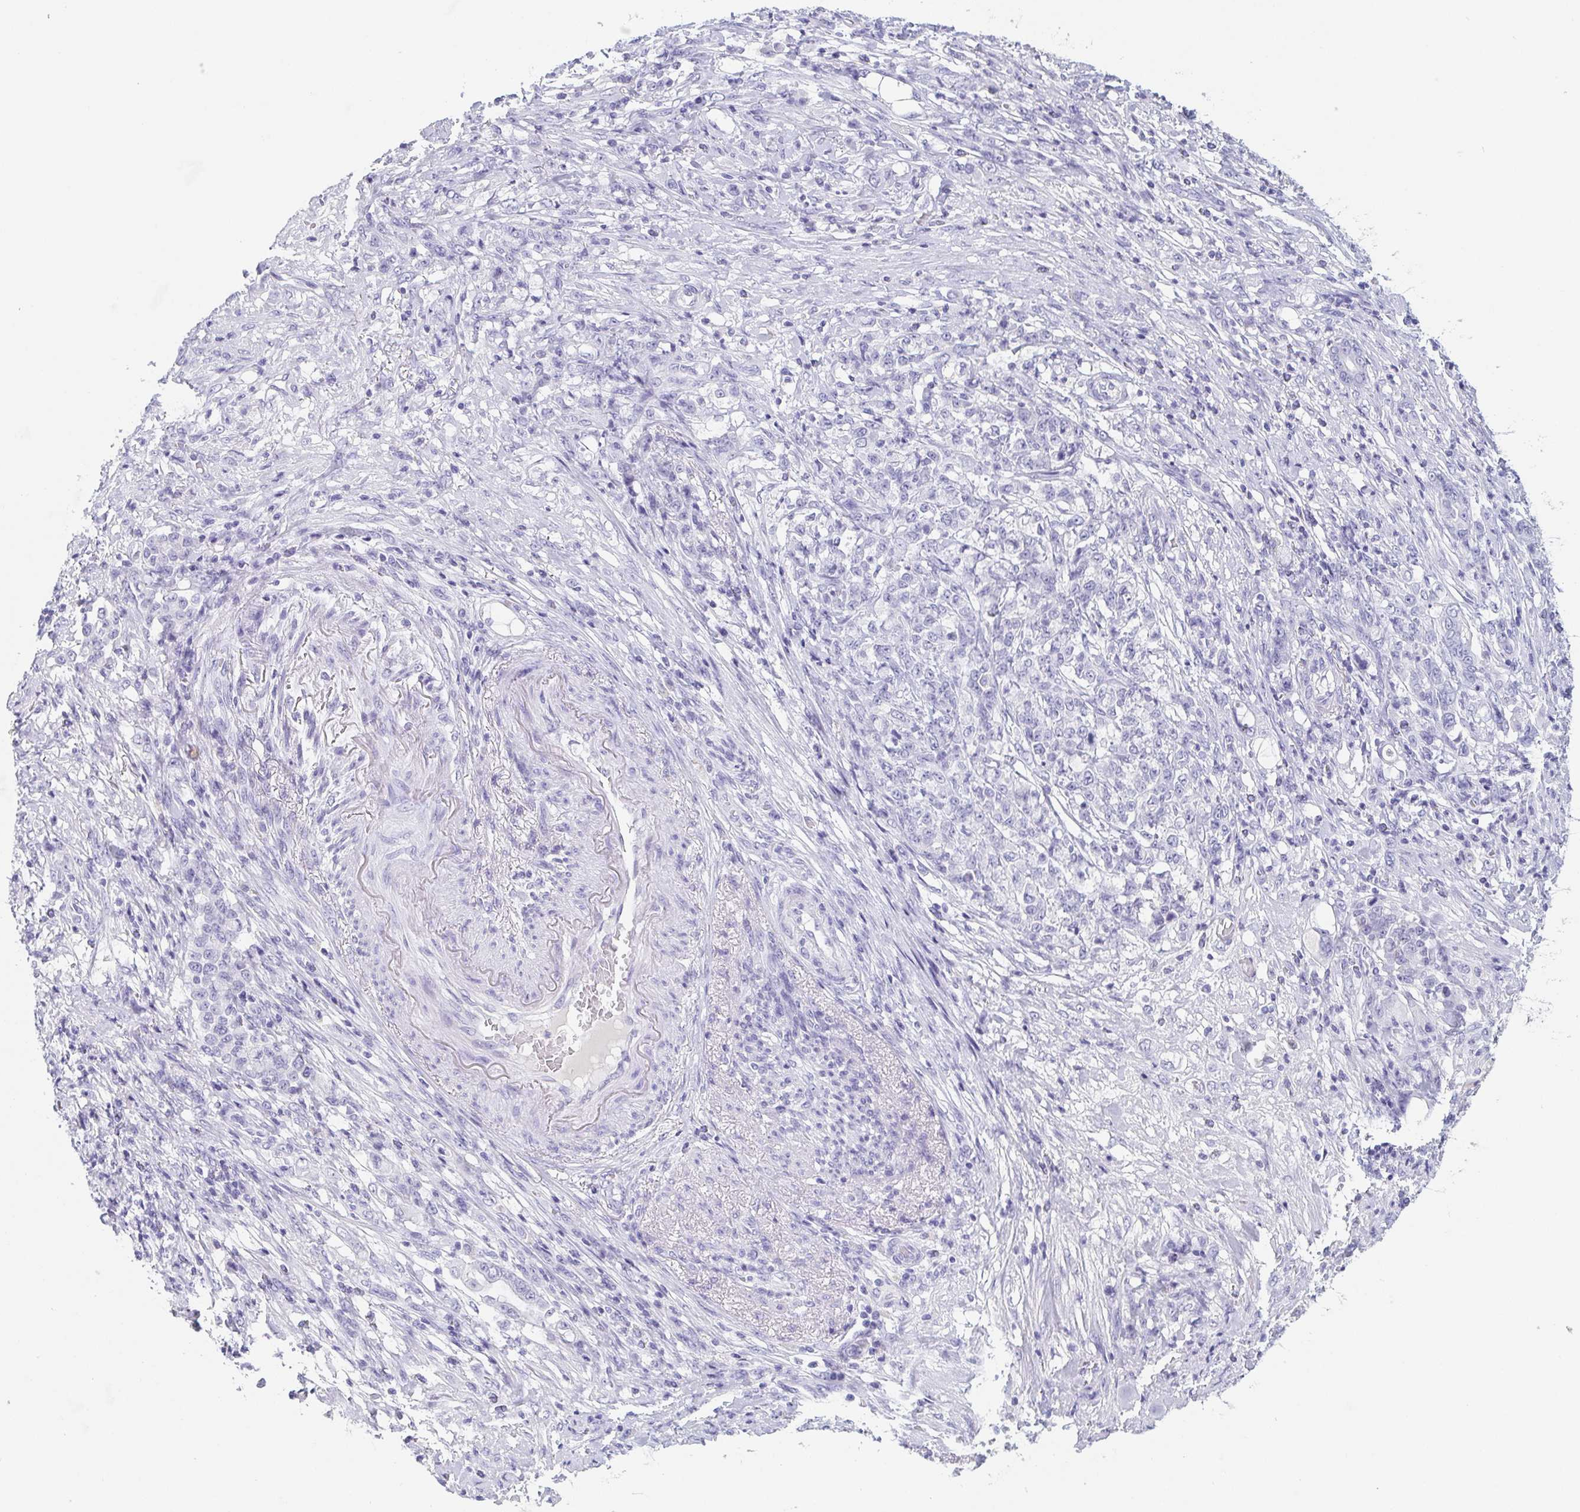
{"staining": {"intensity": "negative", "quantity": "none", "location": "none"}, "tissue": "stomach cancer", "cell_type": "Tumor cells", "image_type": "cancer", "snomed": [{"axis": "morphology", "description": "Adenocarcinoma, NOS"}, {"axis": "topography", "description": "Stomach"}], "caption": "This is a histopathology image of IHC staining of stomach adenocarcinoma, which shows no positivity in tumor cells.", "gene": "ITLN1", "patient": {"sex": "female", "age": 79}}